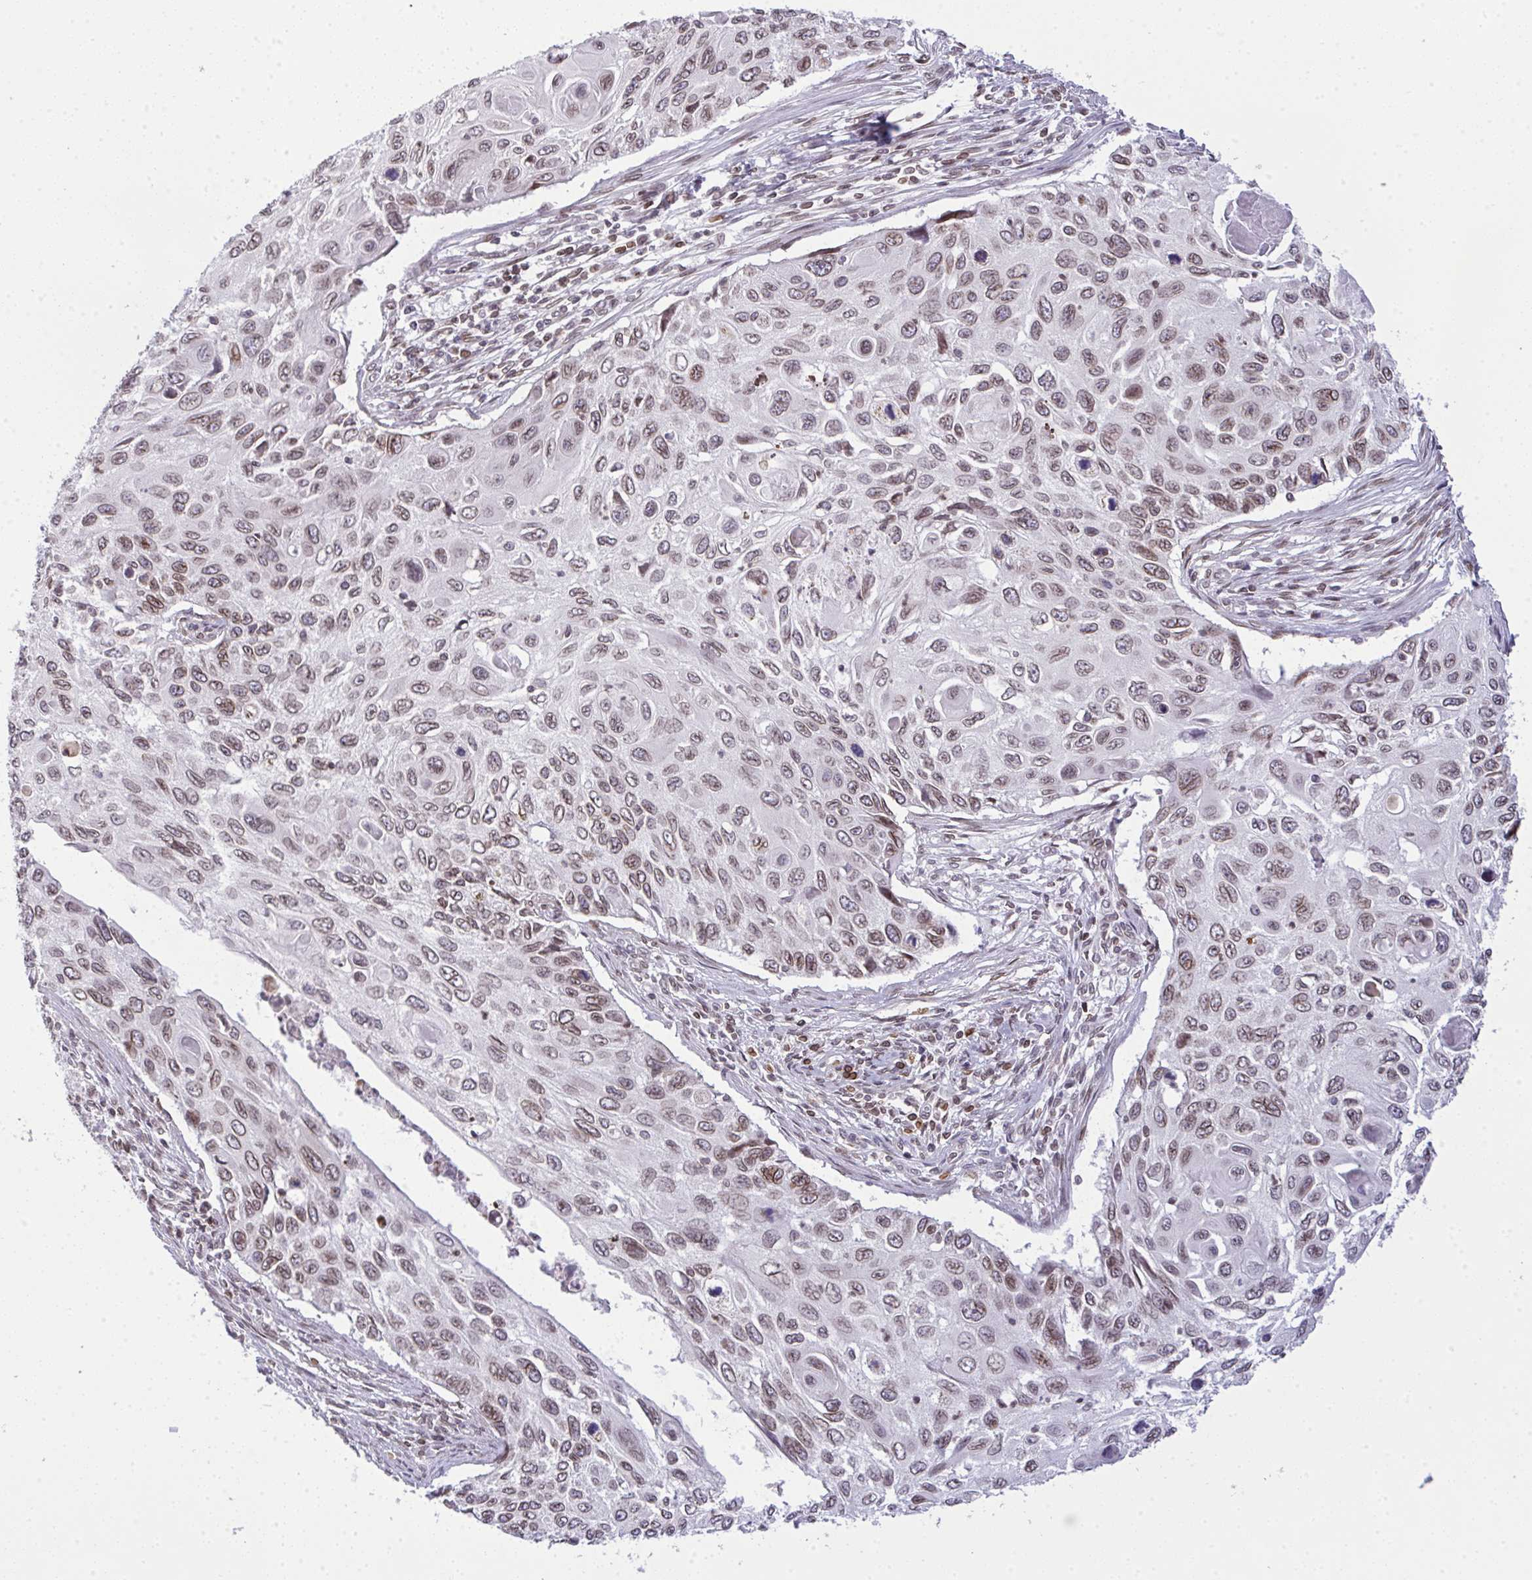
{"staining": {"intensity": "moderate", "quantity": "25%-75%", "location": "cytoplasmic/membranous,nuclear"}, "tissue": "cervical cancer", "cell_type": "Tumor cells", "image_type": "cancer", "snomed": [{"axis": "morphology", "description": "Squamous cell carcinoma, NOS"}, {"axis": "topography", "description": "Cervix"}], "caption": "A high-resolution micrograph shows immunohistochemistry (IHC) staining of cervical cancer, which exhibits moderate cytoplasmic/membranous and nuclear expression in about 25%-75% of tumor cells.", "gene": "LMNB2", "patient": {"sex": "female", "age": 70}}